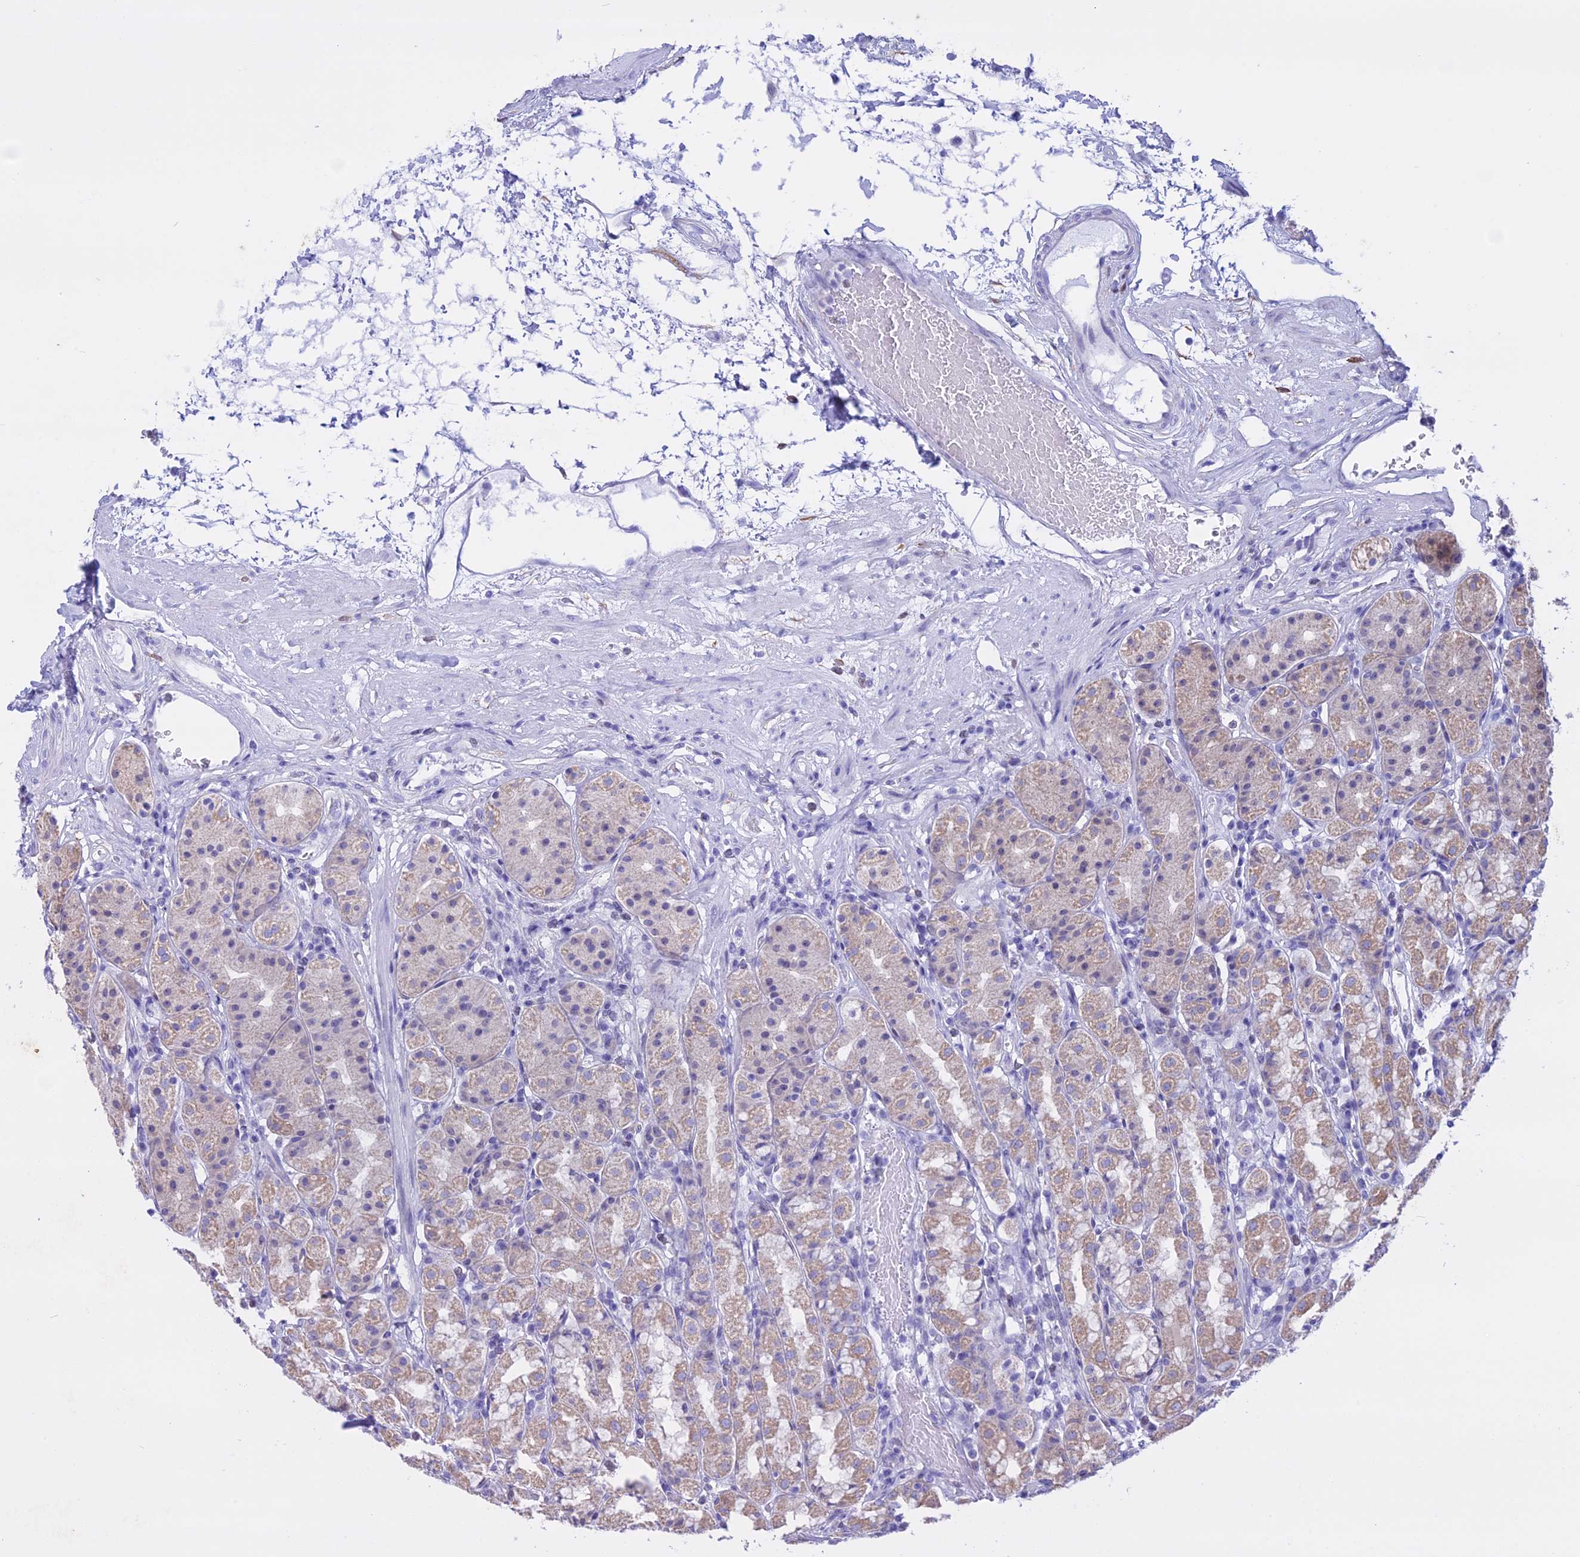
{"staining": {"intensity": "weak", "quantity": "25%-75%", "location": "cytoplasmic/membranous"}, "tissue": "stomach", "cell_type": "Glandular cells", "image_type": "normal", "snomed": [{"axis": "morphology", "description": "Normal tissue, NOS"}, {"axis": "topography", "description": "Stomach, lower"}], "caption": "Protein expression by immunohistochemistry (IHC) demonstrates weak cytoplasmic/membranous positivity in about 25%-75% of glandular cells in benign stomach. The staining is performed using DAB brown chromogen to label protein expression. The nuclei are counter-stained blue using hematoxylin.", "gene": "LHFPL2", "patient": {"sex": "female", "age": 56}}